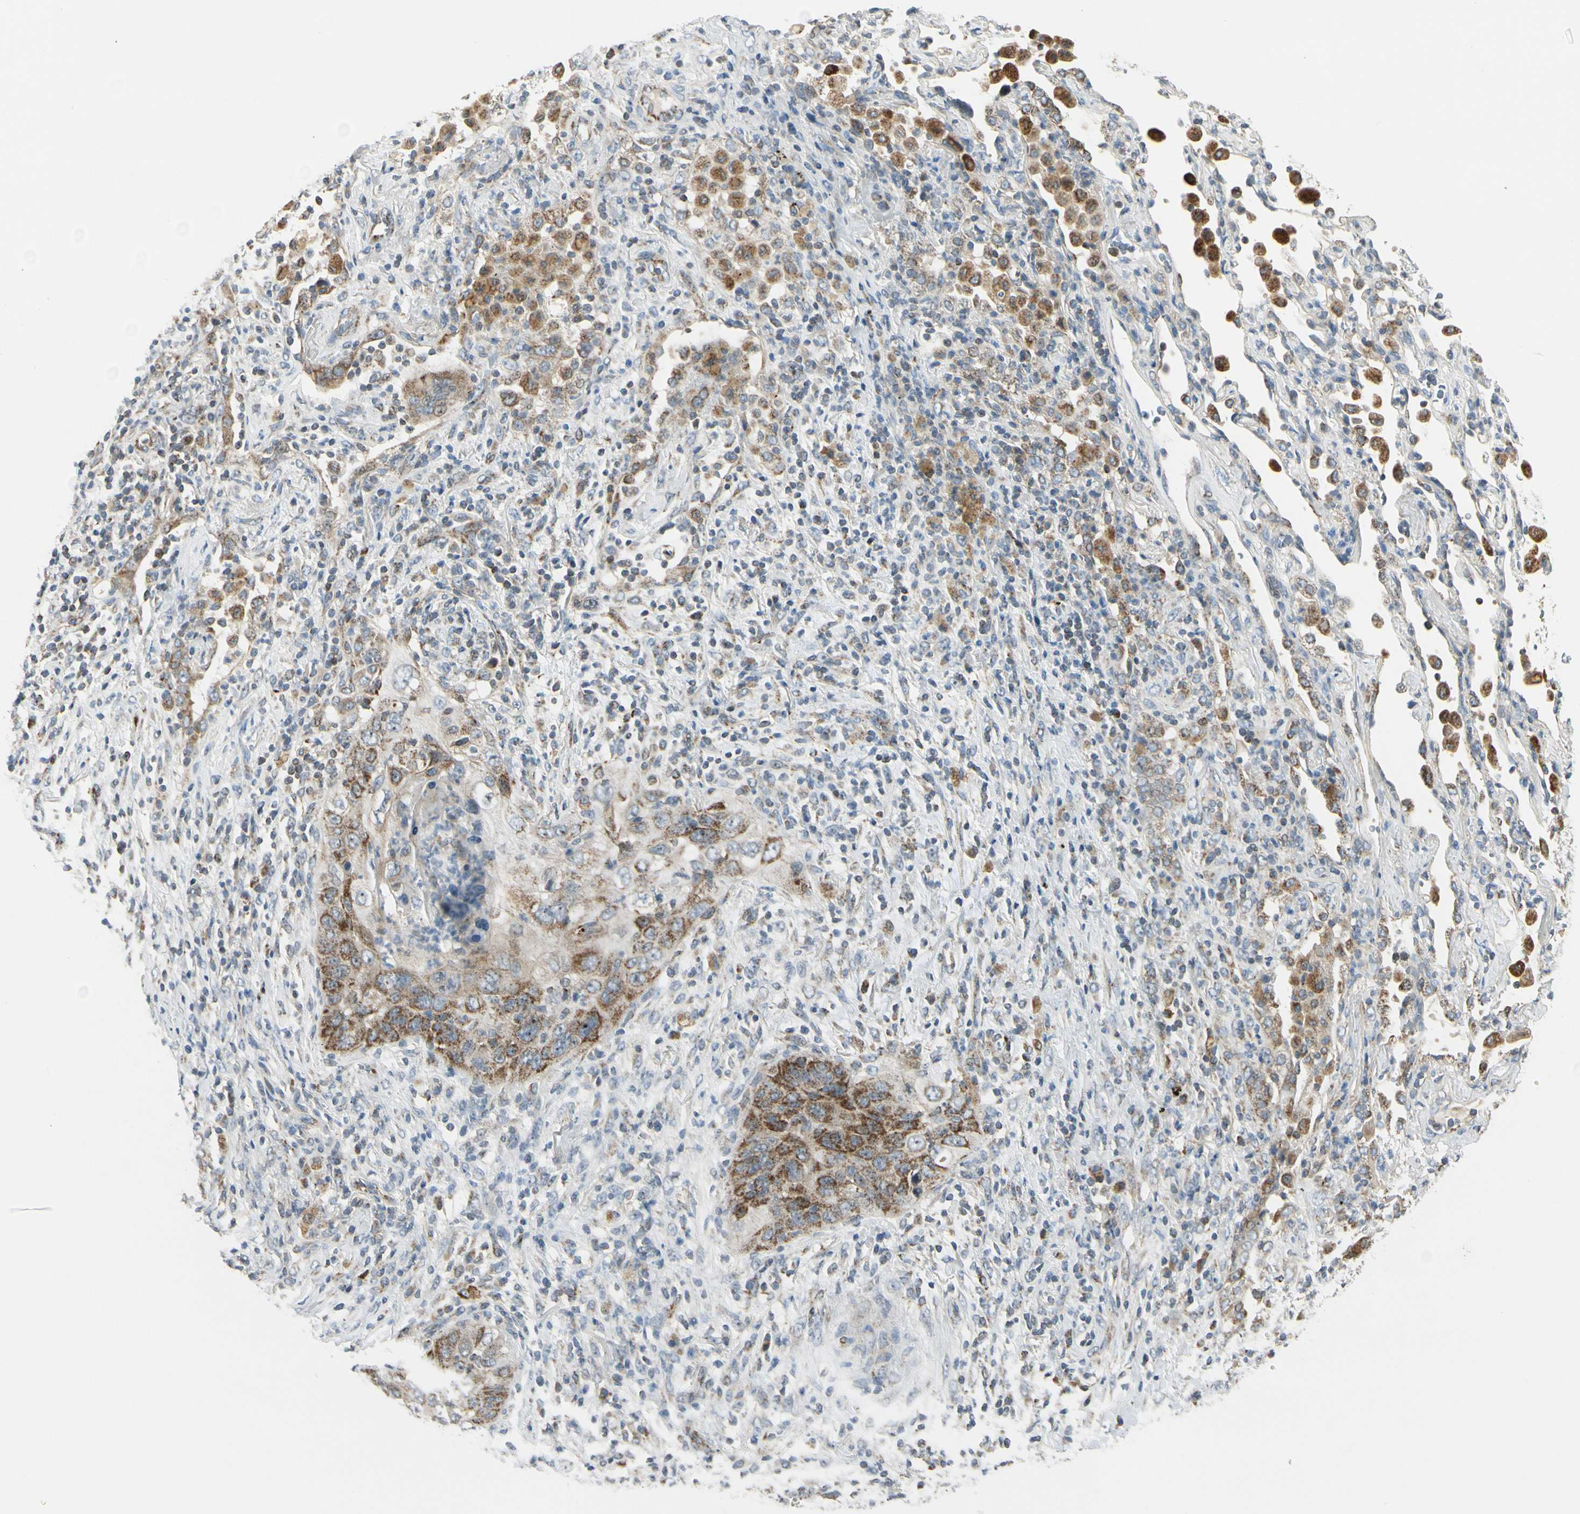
{"staining": {"intensity": "strong", "quantity": ">75%", "location": "cytoplasmic/membranous"}, "tissue": "lung cancer", "cell_type": "Tumor cells", "image_type": "cancer", "snomed": [{"axis": "morphology", "description": "Squamous cell carcinoma, NOS"}, {"axis": "topography", "description": "Lung"}], "caption": "Protein expression analysis of human lung cancer (squamous cell carcinoma) reveals strong cytoplasmic/membranous staining in approximately >75% of tumor cells.", "gene": "ANKS6", "patient": {"sex": "female", "age": 67}}